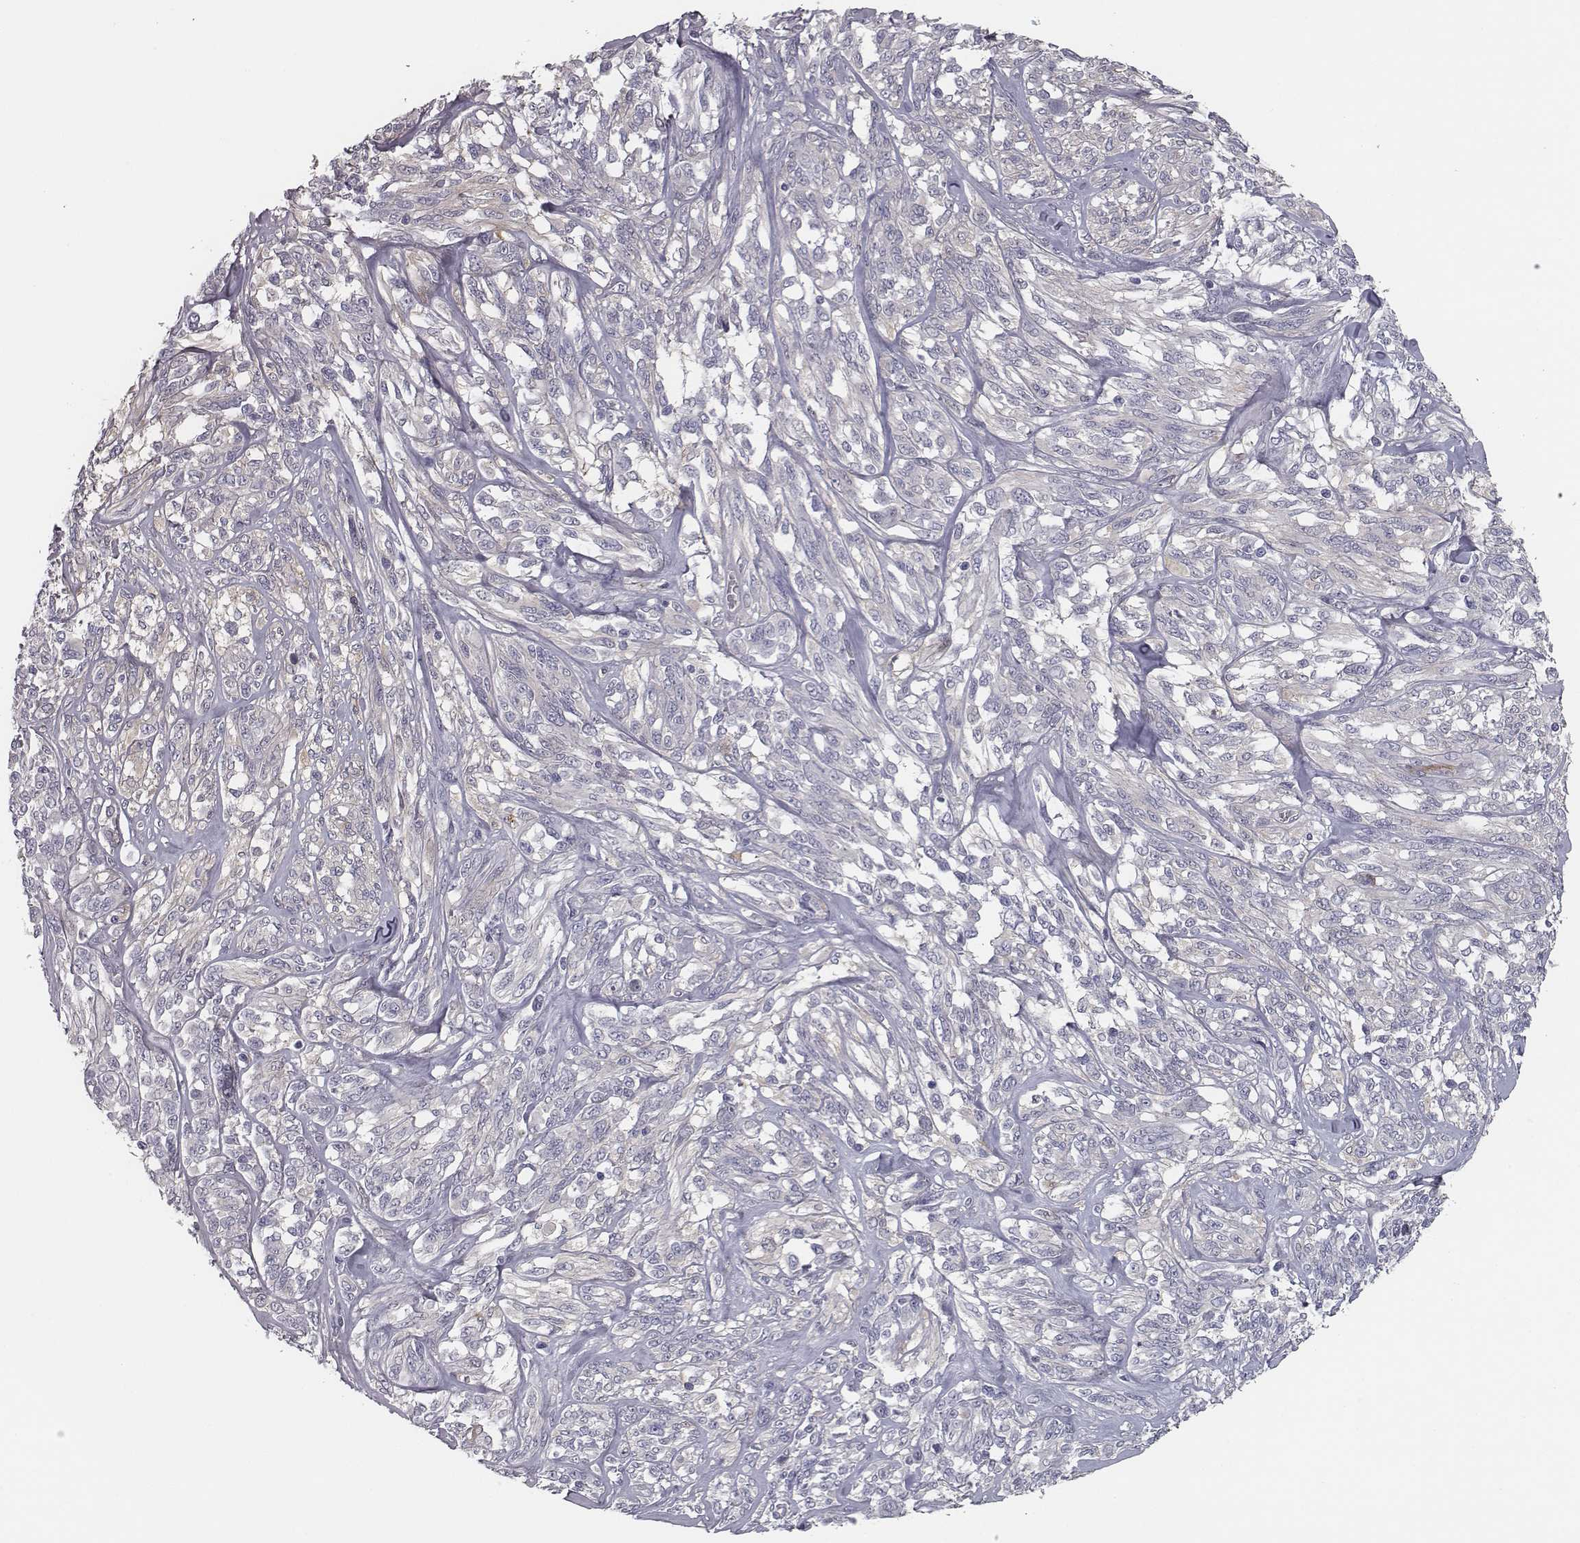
{"staining": {"intensity": "negative", "quantity": "none", "location": "none"}, "tissue": "melanoma", "cell_type": "Tumor cells", "image_type": "cancer", "snomed": [{"axis": "morphology", "description": "Malignant melanoma, NOS"}, {"axis": "topography", "description": "Skin"}], "caption": "Immunohistochemical staining of human malignant melanoma demonstrates no significant expression in tumor cells.", "gene": "ISYNA1", "patient": {"sex": "female", "age": 91}}